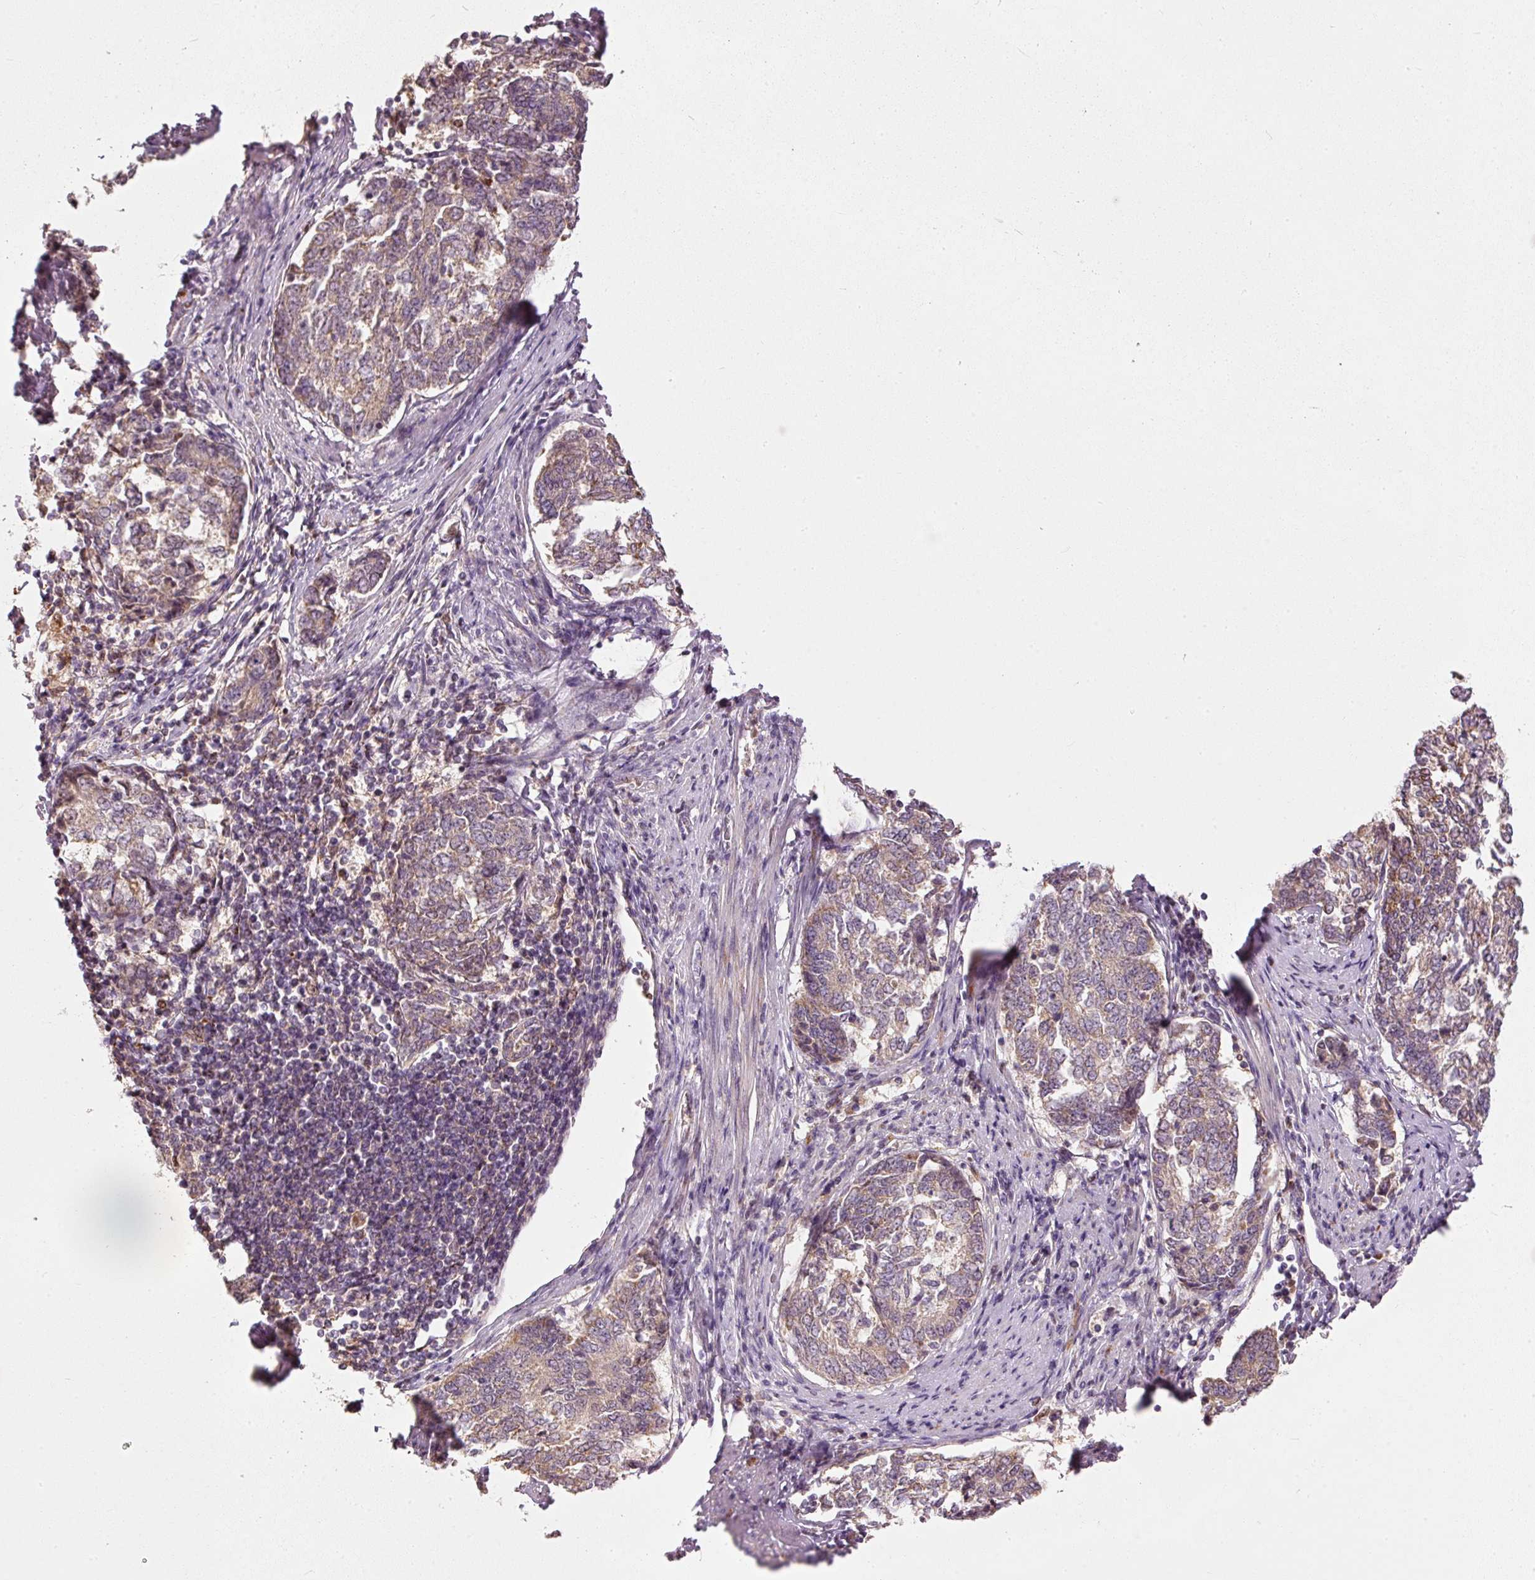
{"staining": {"intensity": "weak", "quantity": ">75%", "location": "cytoplasmic/membranous"}, "tissue": "endometrial cancer", "cell_type": "Tumor cells", "image_type": "cancer", "snomed": [{"axis": "morphology", "description": "Adenocarcinoma, NOS"}, {"axis": "topography", "description": "Endometrium"}], "caption": "Immunohistochemical staining of human endometrial adenocarcinoma reveals low levels of weak cytoplasmic/membranous expression in approximately >75% of tumor cells. The staining was performed using DAB to visualize the protein expression in brown, while the nuclei were stained in blue with hematoxylin (Magnification: 20x).", "gene": "MTHFD1L", "patient": {"sex": "female", "age": 80}}